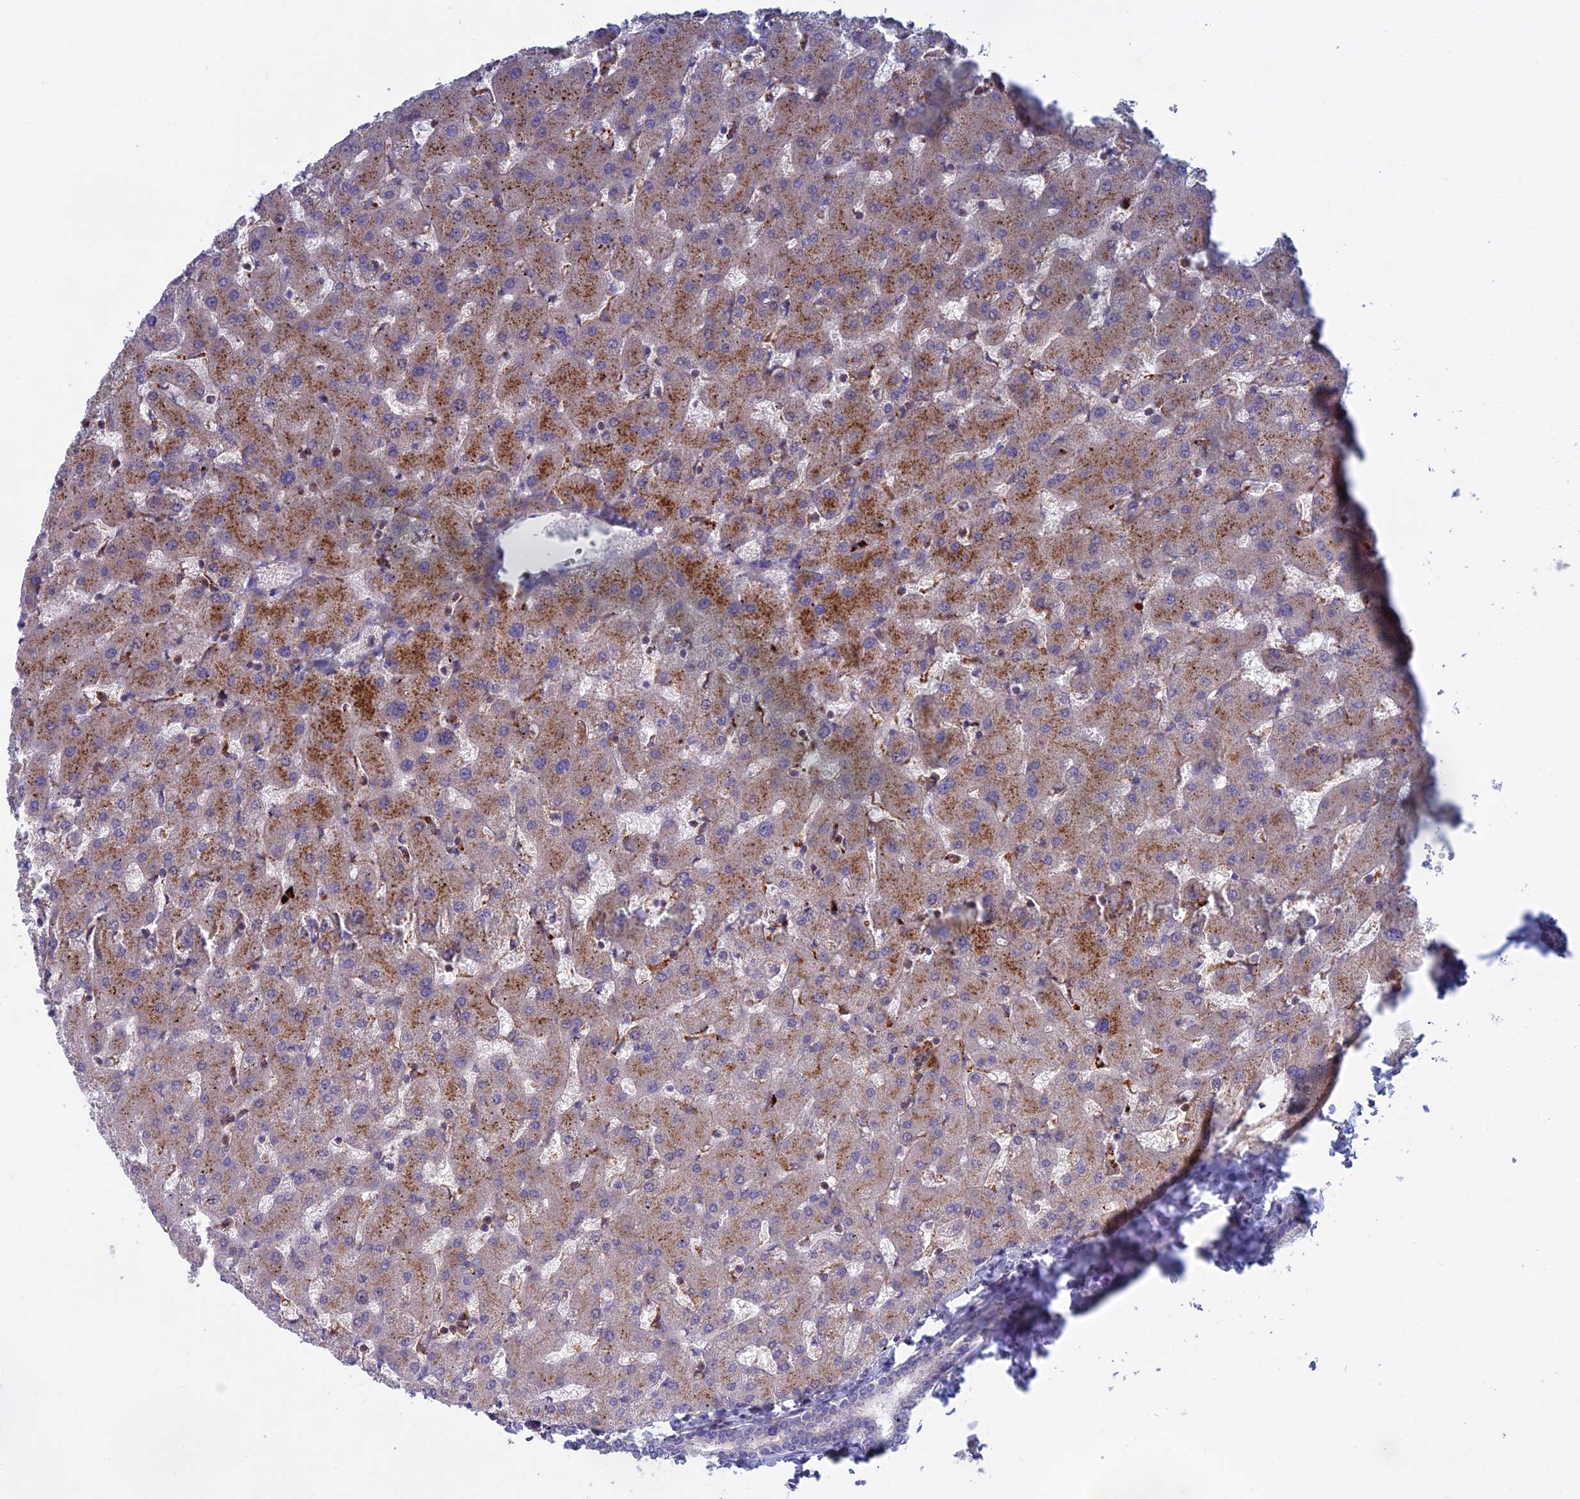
{"staining": {"intensity": "negative", "quantity": "none", "location": "none"}, "tissue": "liver", "cell_type": "Cholangiocytes", "image_type": "normal", "snomed": [{"axis": "morphology", "description": "Normal tissue, NOS"}, {"axis": "topography", "description": "Liver"}], "caption": "DAB immunohistochemical staining of unremarkable human liver shows no significant positivity in cholangiocytes.", "gene": "LYPD5", "patient": {"sex": "female", "age": 63}}